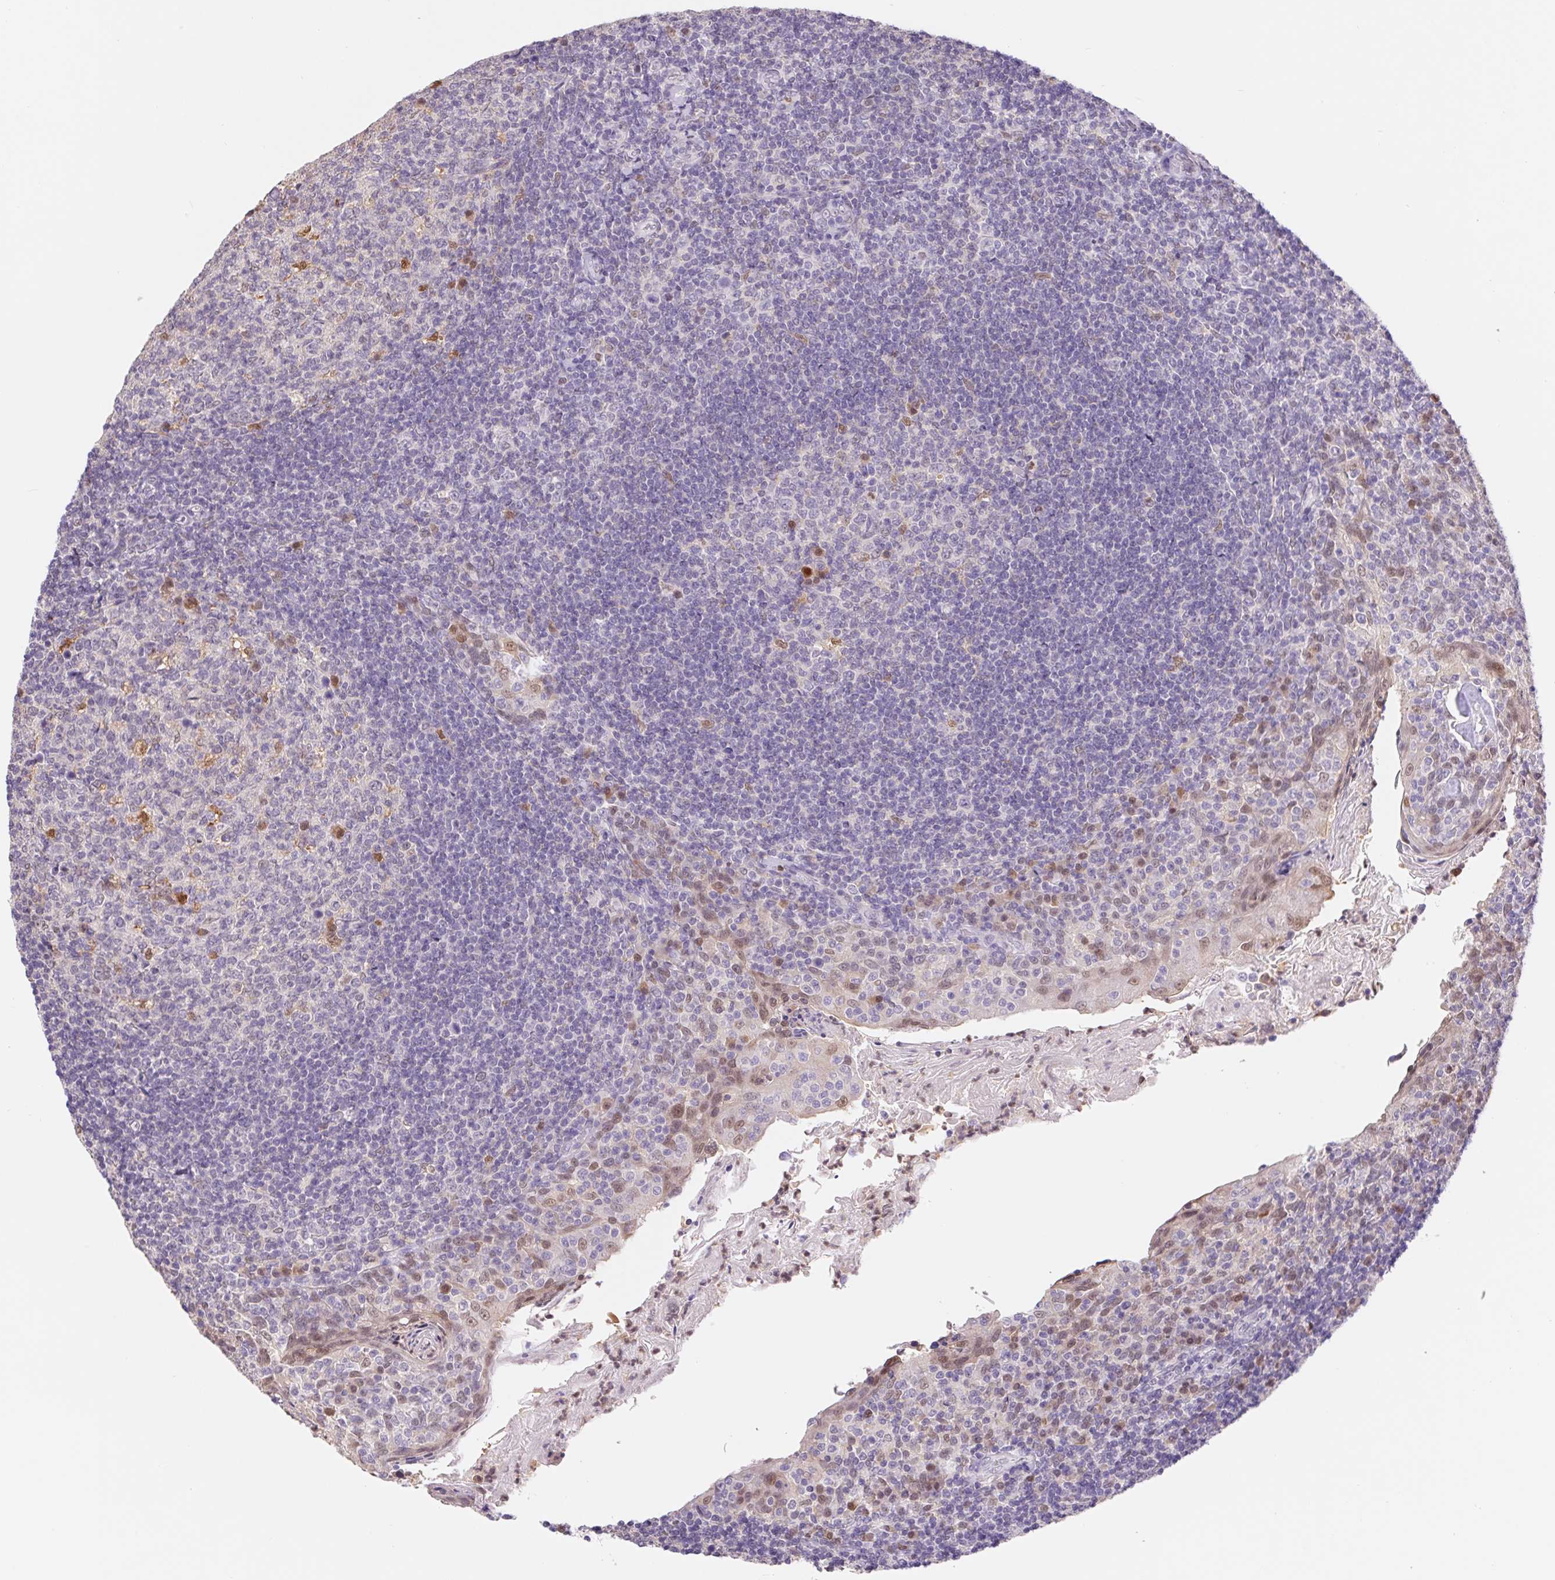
{"staining": {"intensity": "moderate", "quantity": "<25%", "location": "nuclear"}, "tissue": "tonsil", "cell_type": "Germinal center cells", "image_type": "normal", "snomed": [{"axis": "morphology", "description": "Normal tissue, NOS"}, {"axis": "topography", "description": "Tonsil"}], "caption": "Immunohistochemical staining of unremarkable human tonsil exhibits <25% levels of moderate nuclear protein staining in about <25% of germinal center cells.", "gene": "L3MBTL4", "patient": {"sex": "female", "age": 10}}